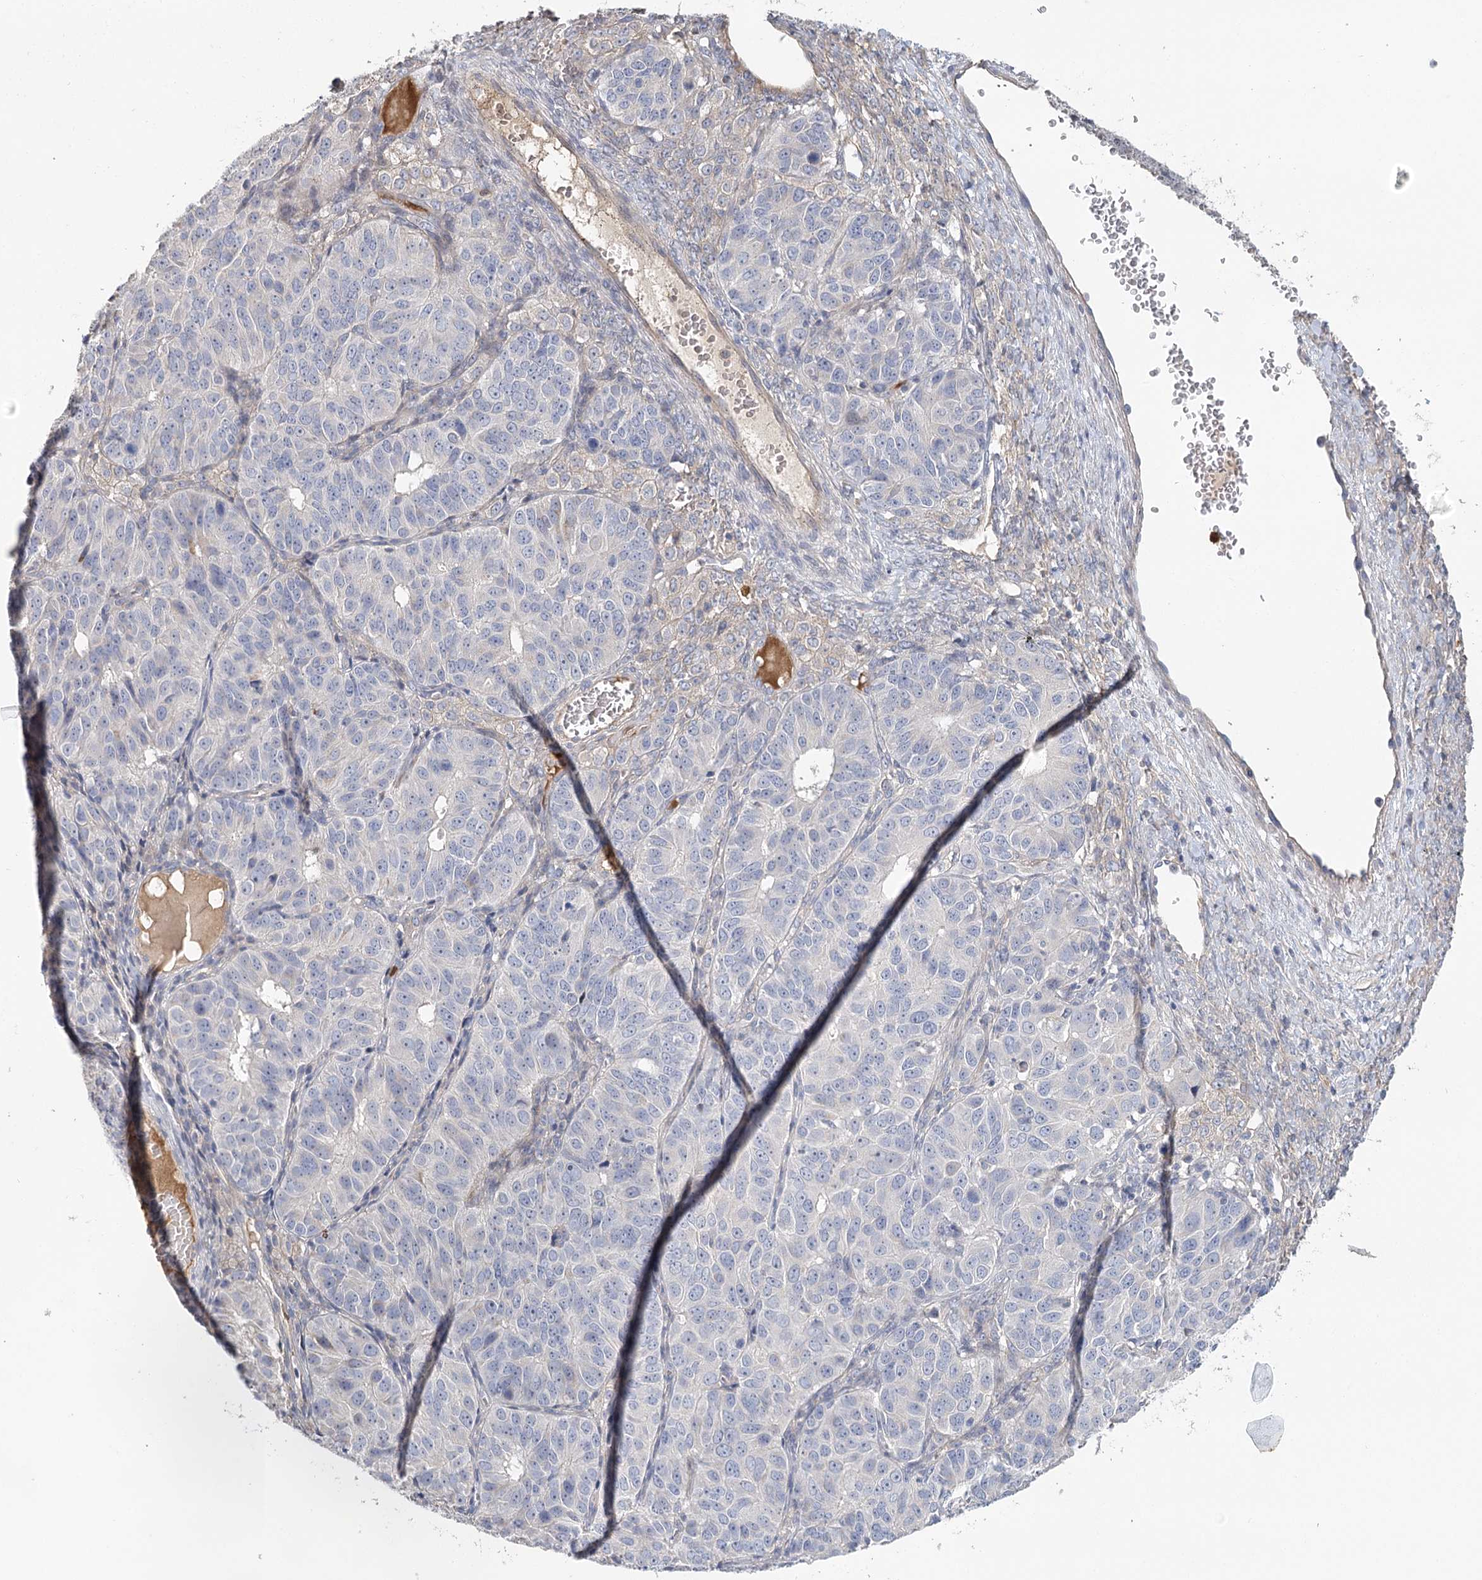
{"staining": {"intensity": "negative", "quantity": "none", "location": "none"}, "tissue": "ovarian cancer", "cell_type": "Tumor cells", "image_type": "cancer", "snomed": [{"axis": "morphology", "description": "Carcinoma, endometroid"}, {"axis": "topography", "description": "Ovary"}], "caption": "IHC image of neoplastic tissue: human ovarian cancer stained with DAB demonstrates no significant protein staining in tumor cells. The staining was performed using DAB to visualize the protein expression in brown, while the nuclei were stained in blue with hematoxylin (Magnification: 20x).", "gene": "EPB41L5", "patient": {"sex": "female", "age": 51}}